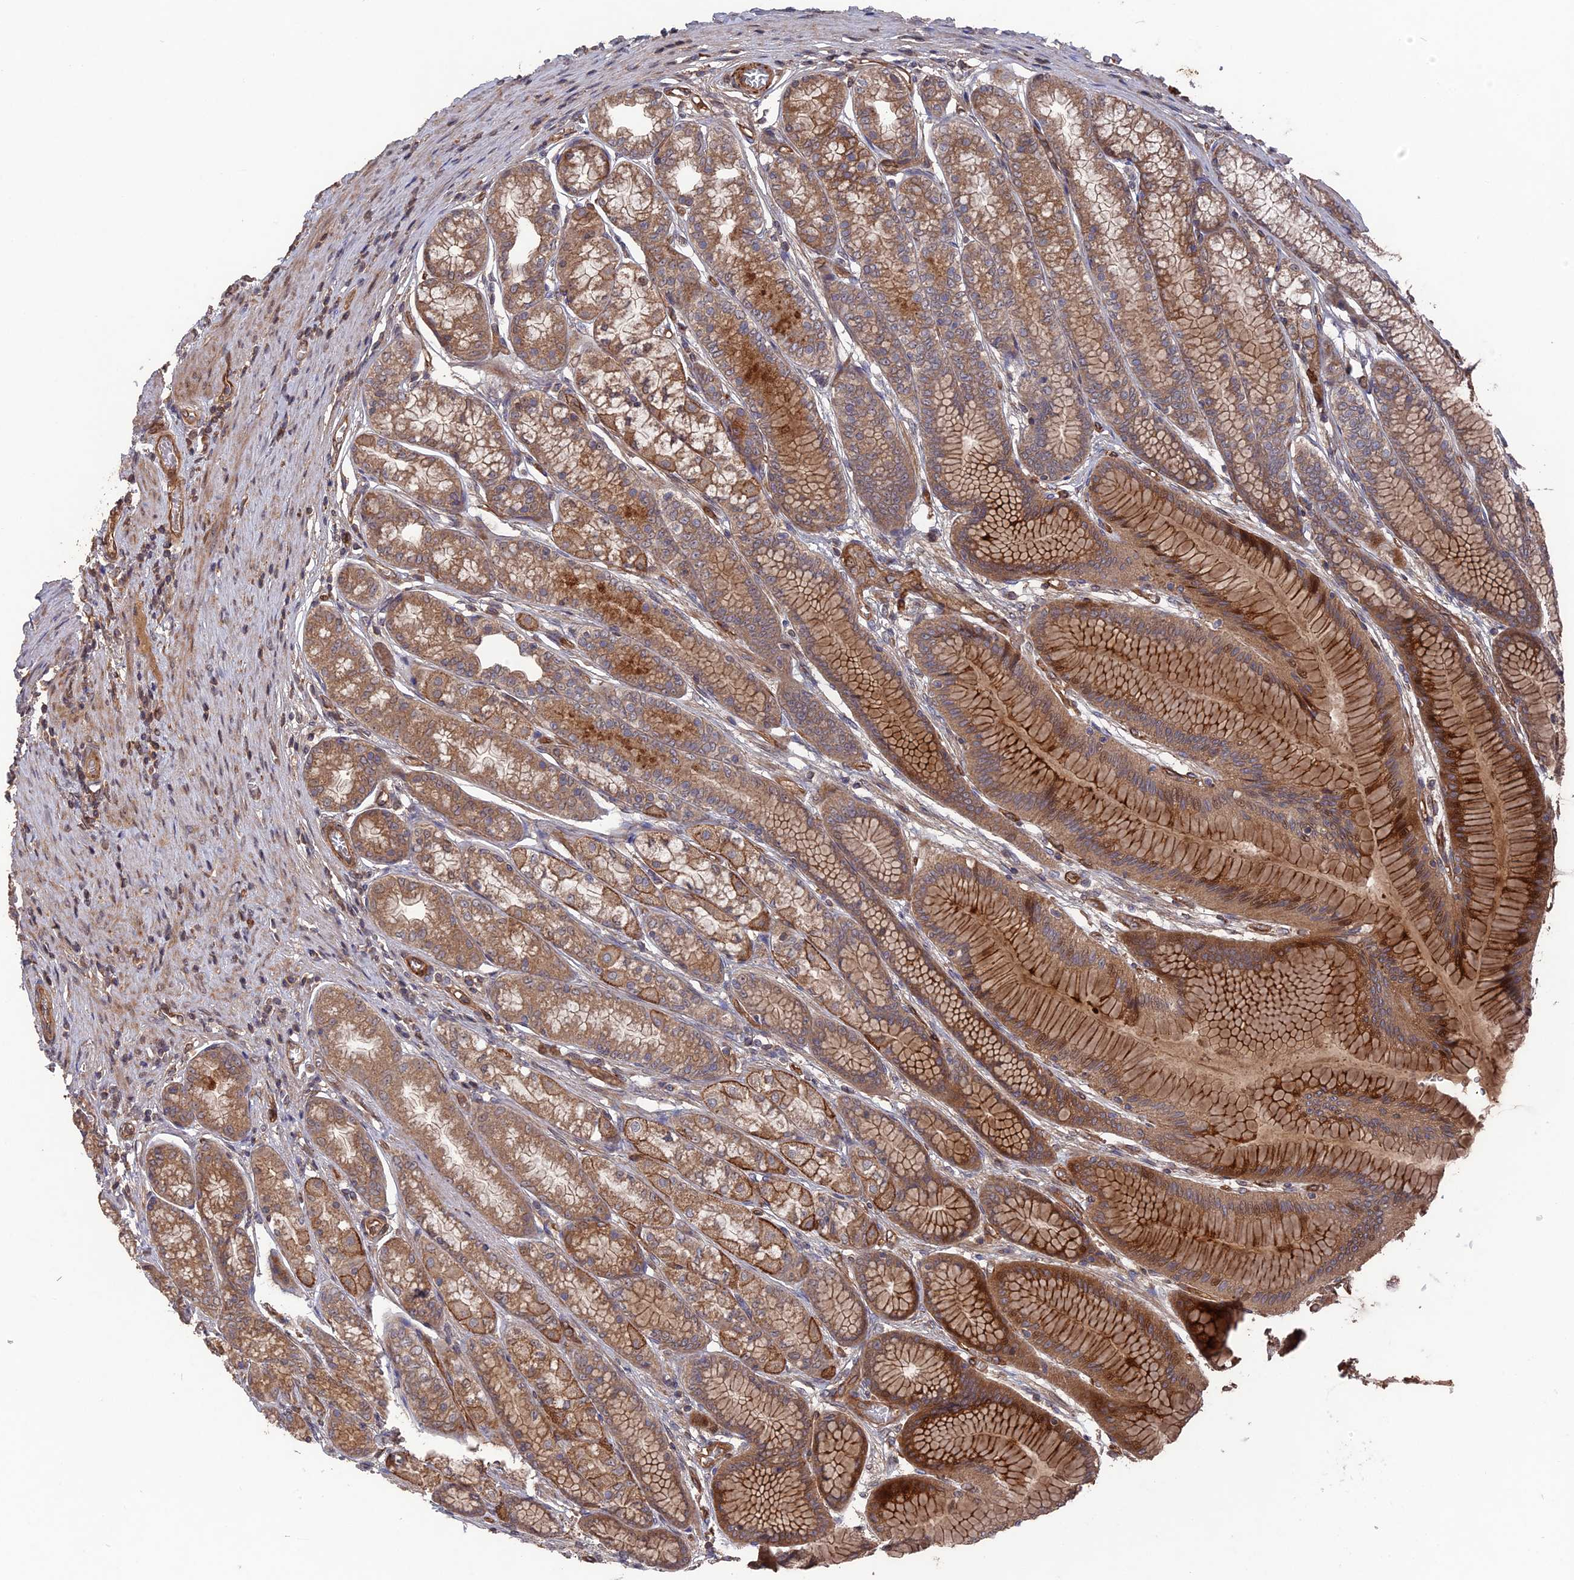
{"staining": {"intensity": "strong", "quantity": ">75%", "location": "cytoplasmic/membranous"}, "tissue": "stomach", "cell_type": "Glandular cells", "image_type": "normal", "snomed": [{"axis": "morphology", "description": "Normal tissue, NOS"}, {"axis": "morphology", "description": "Adenocarcinoma, NOS"}, {"axis": "morphology", "description": "Adenocarcinoma, High grade"}, {"axis": "topography", "description": "Stomach, upper"}, {"axis": "topography", "description": "Stomach"}], "caption": "The immunohistochemical stain labels strong cytoplasmic/membranous staining in glandular cells of normal stomach. (DAB = brown stain, brightfield microscopy at high magnification).", "gene": "DEF8", "patient": {"sex": "female", "age": 65}}